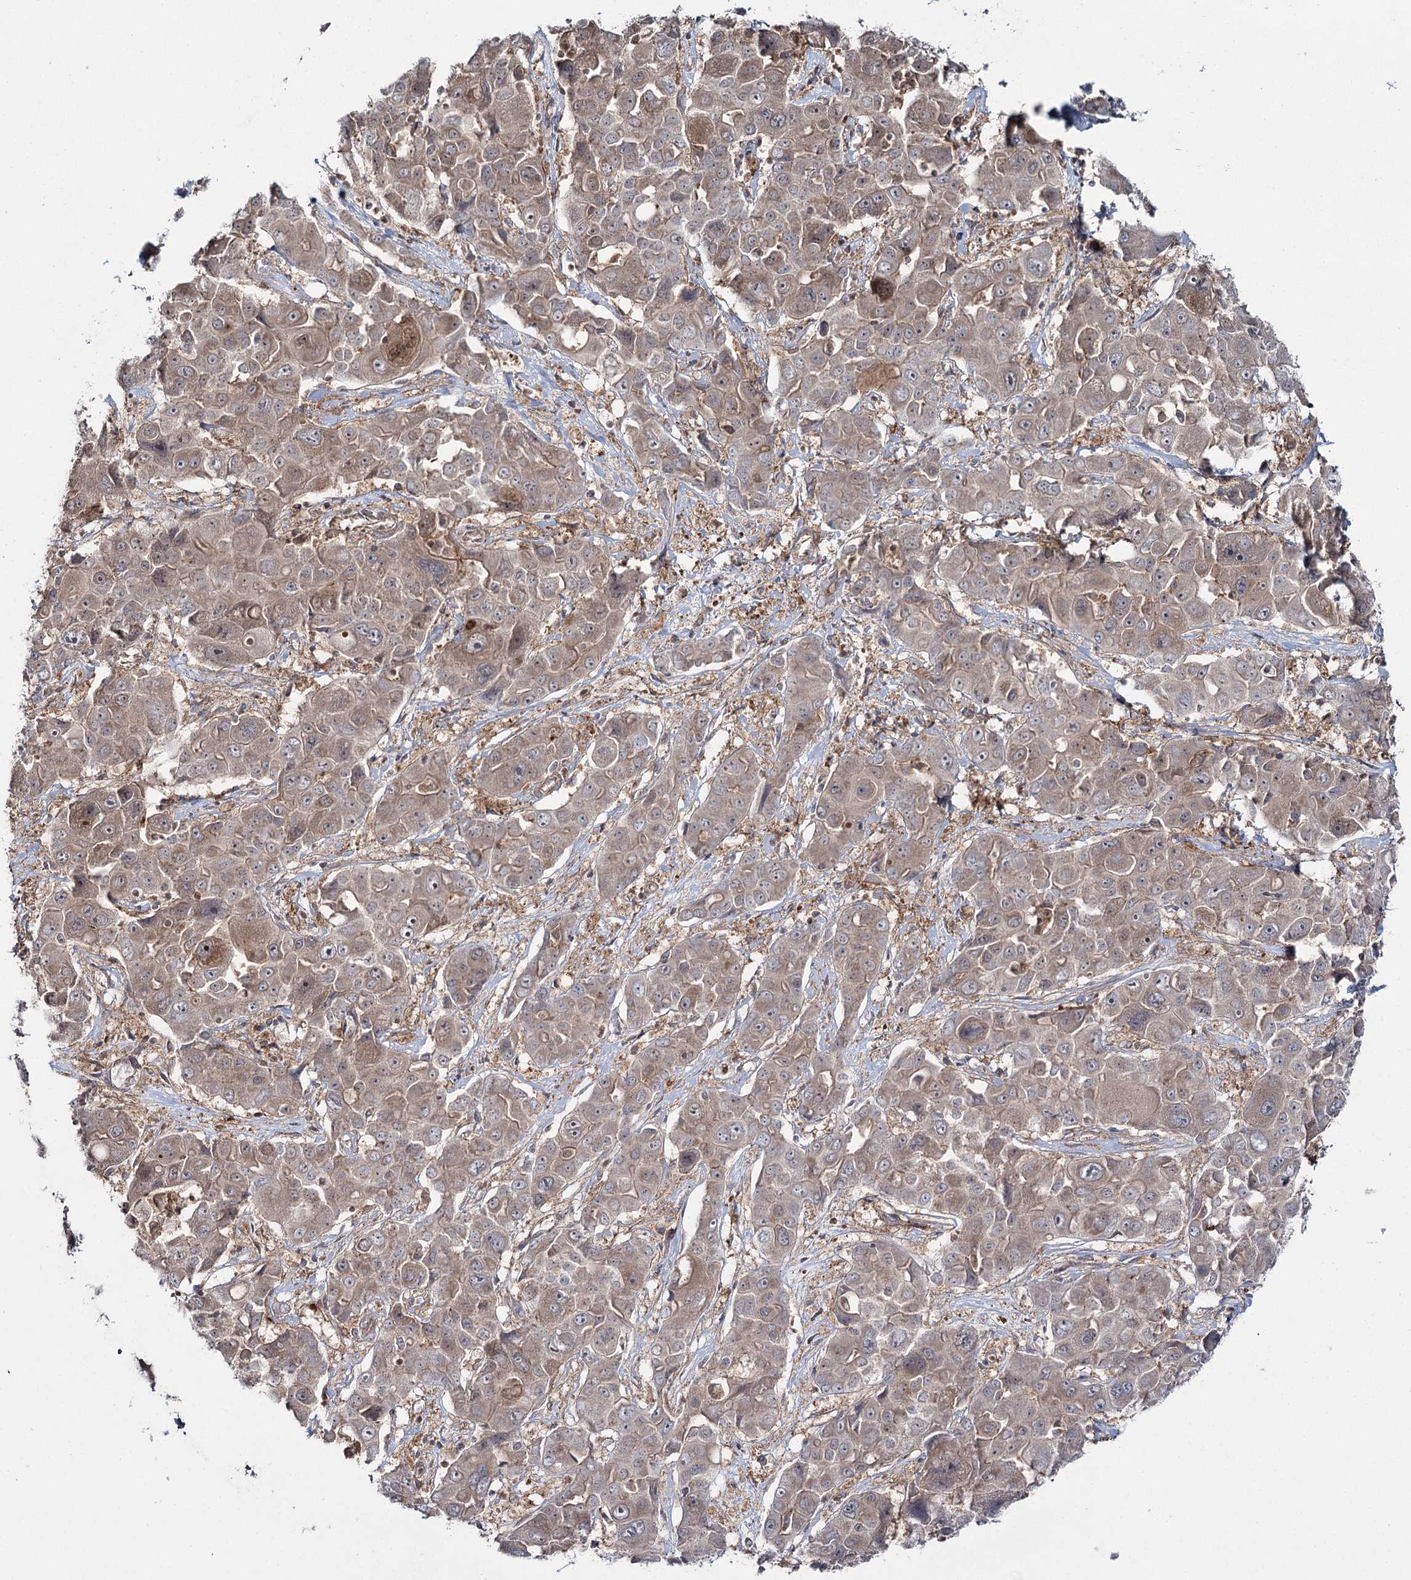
{"staining": {"intensity": "weak", "quantity": ">75%", "location": "cytoplasmic/membranous"}, "tissue": "liver cancer", "cell_type": "Tumor cells", "image_type": "cancer", "snomed": [{"axis": "morphology", "description": "Cholangiocarcinoma"}, {"axis": "topography", "description": "Liver"}], "caption": "Protein staining shows weak cytoplasmic/membranous expression in about >75% of tumor cells in liver cholangiocarcinoma.", "gene": "WDR44", "patient": {"sex": "male", "age": 67}}